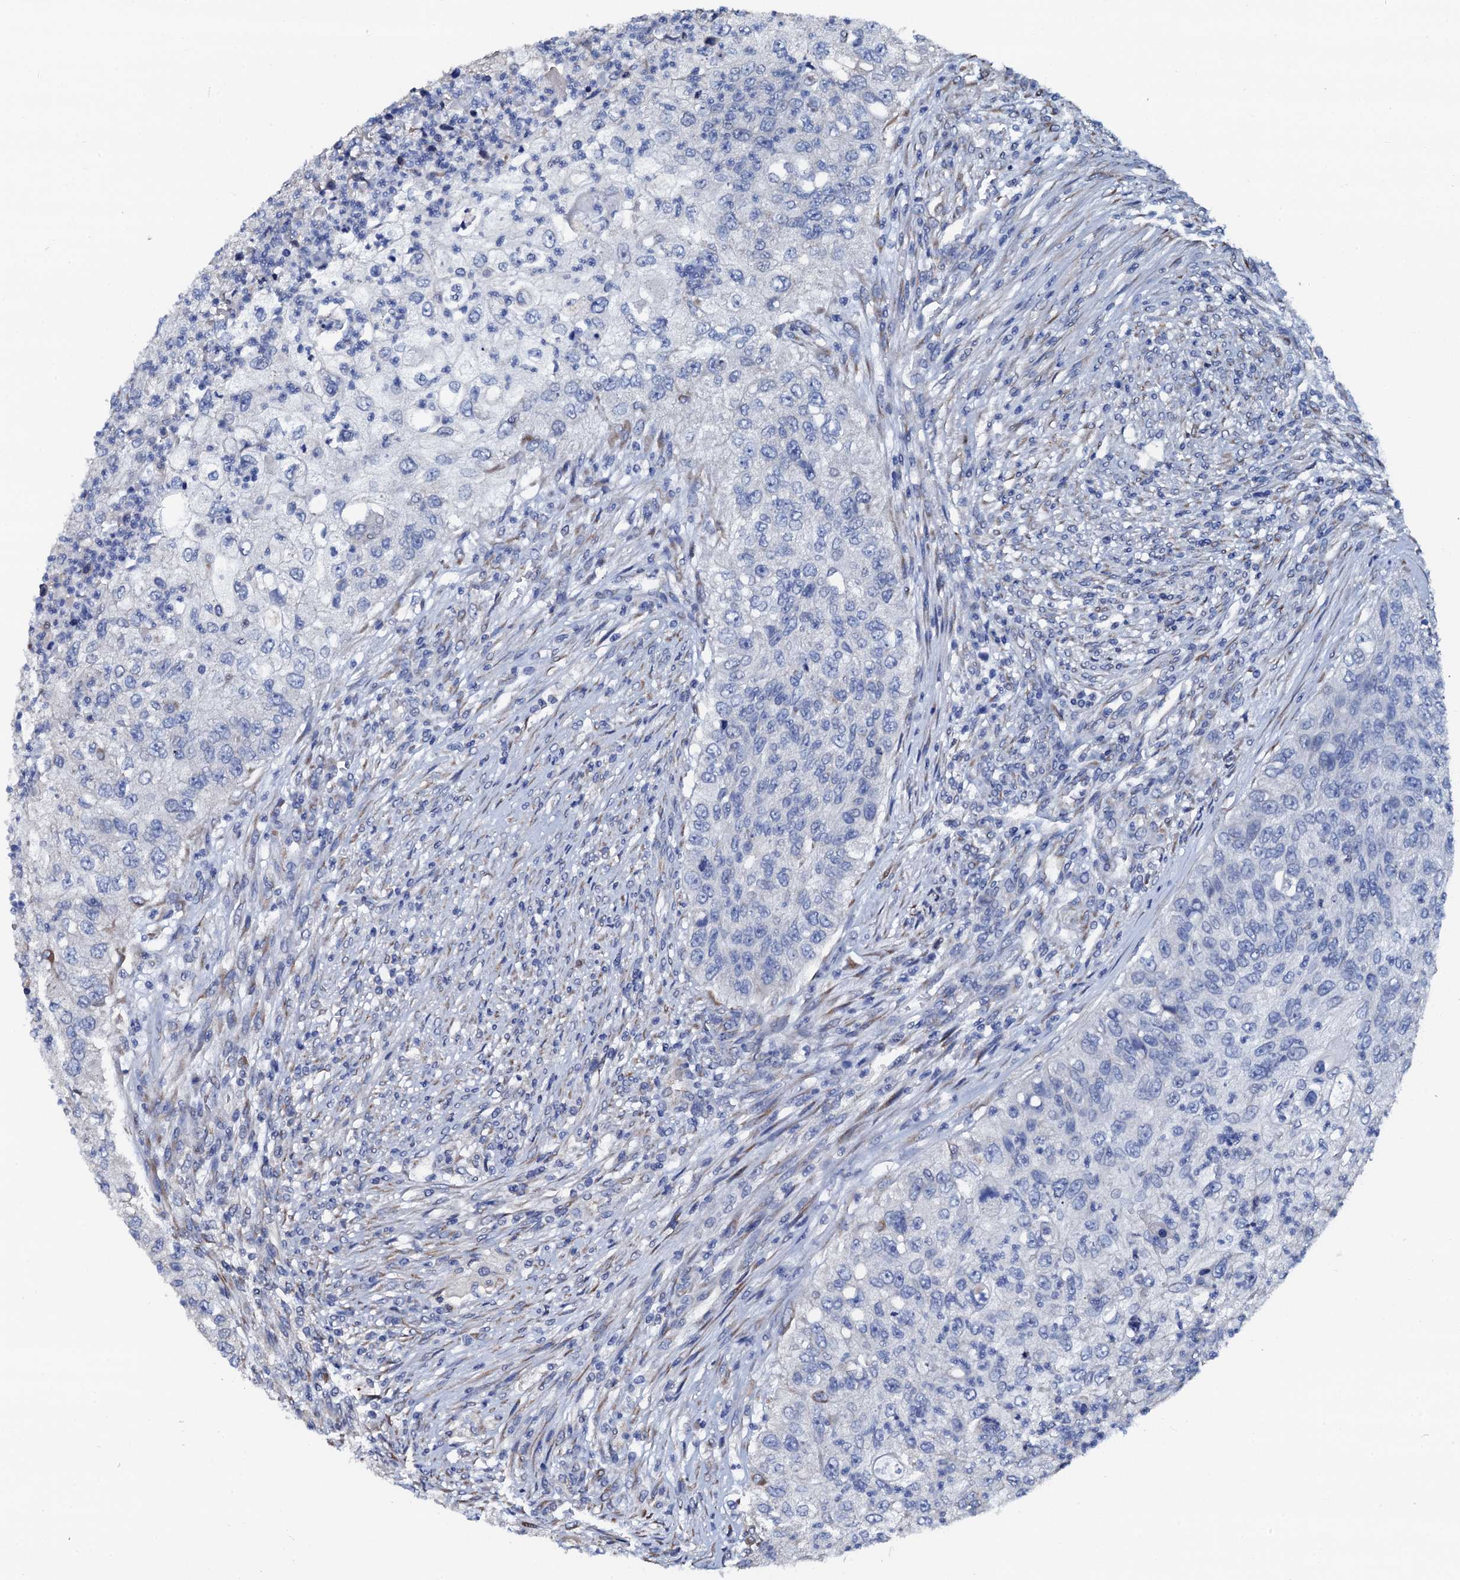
{"staining": {"intensity": "negative", "quantity": "none", "location": "none"}, "tissue": "urothelial cancer", "cell_type": "Tumor cells", "image_type": "cancer", "snomed": [{"axis": "morphology", "description": "Urothelial carcinoma, High grade"}, {"axis": "topography", "description": "Urinary bladder"}], "caption": "Human high-grade urothelial carcinoma stained for a protein using IHC displays no expression in tumor cells.", "gene": "AKAP3", "patient": {"sex": "female", "age": 60}}